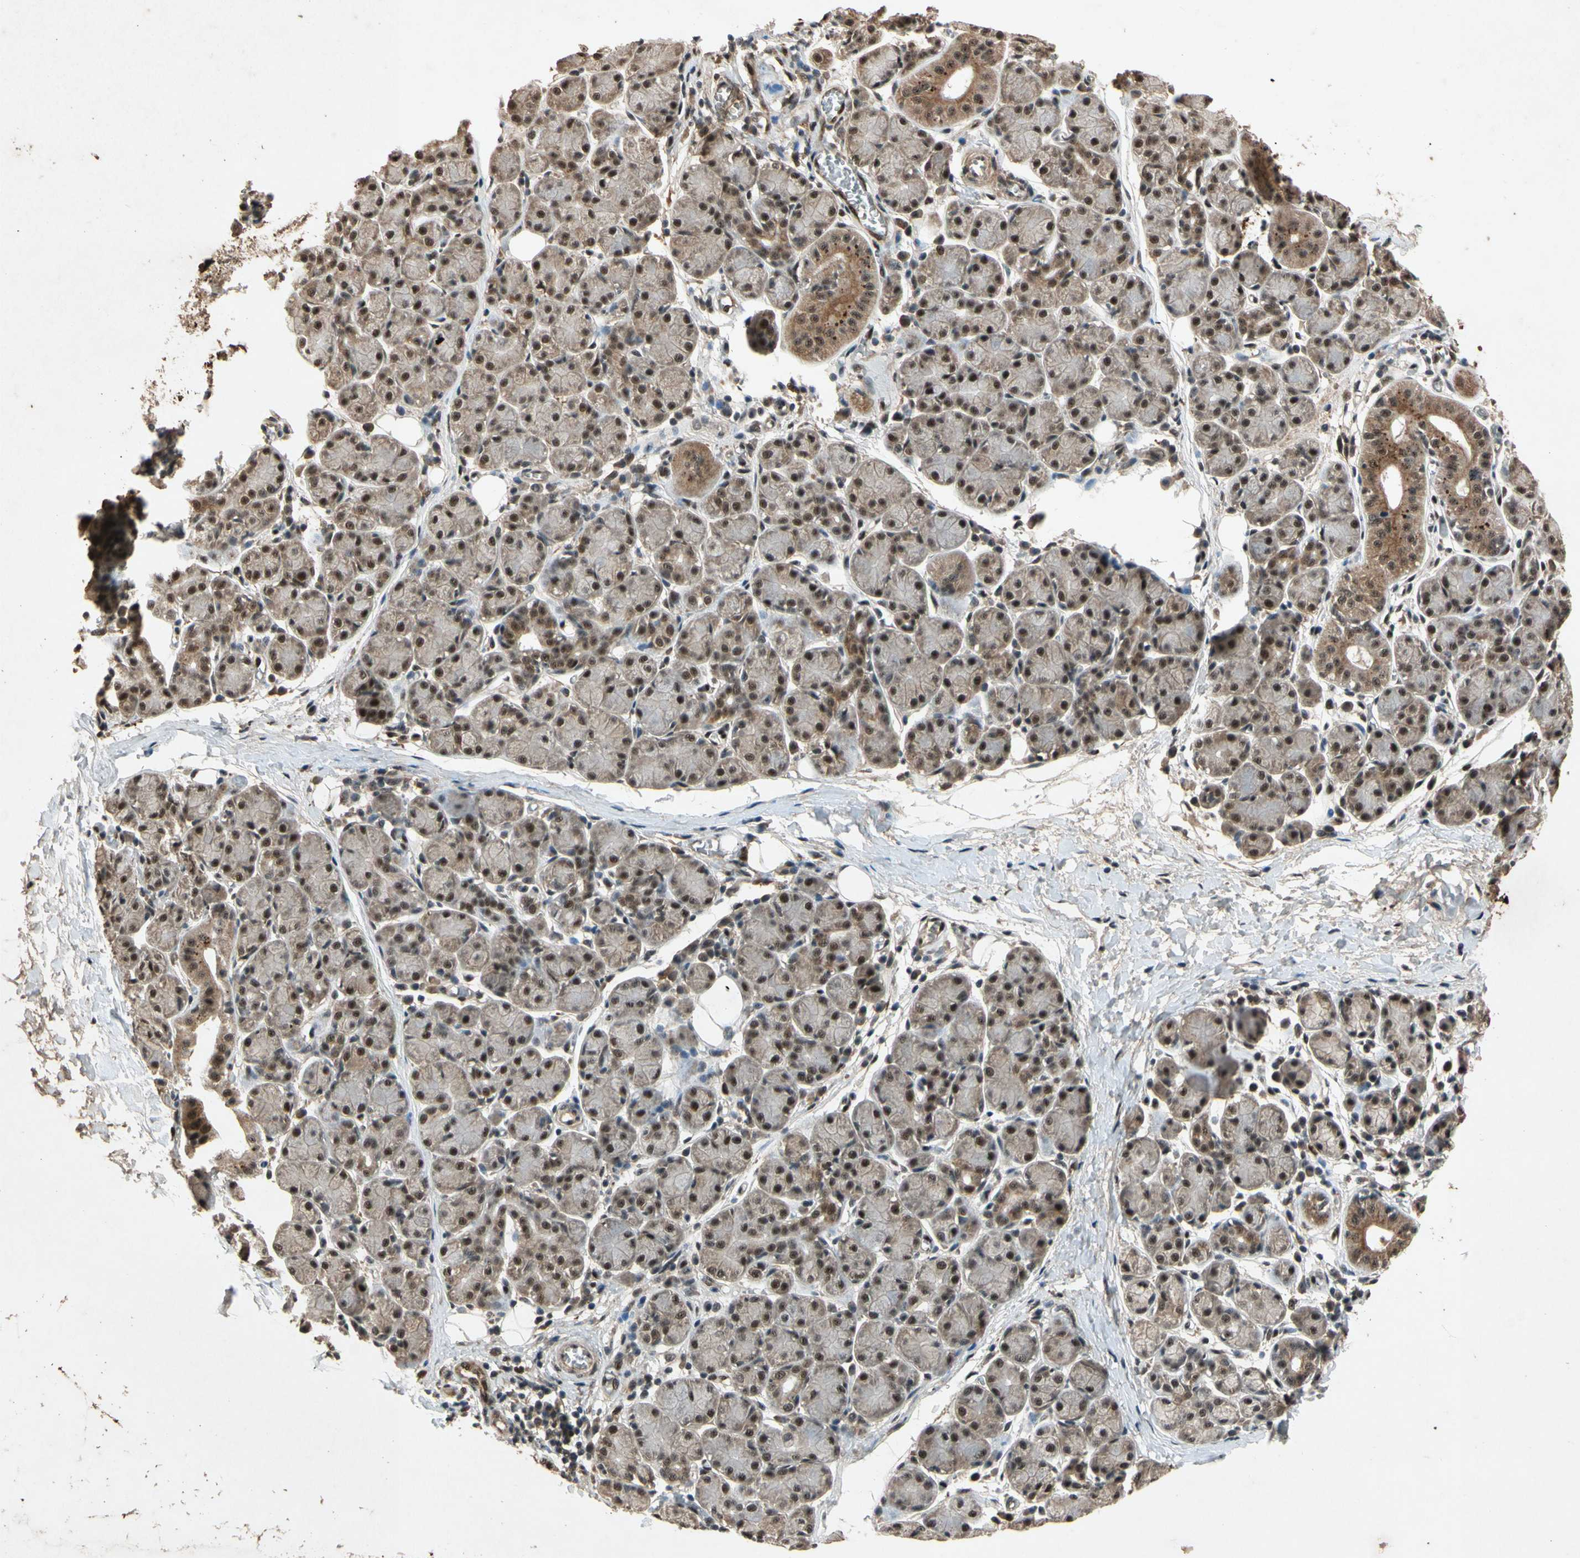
{"staining": {"intensity": "moderate", "quantity": ">75%", "location": "cytoplasmic/membranous,nuclear"}, "tissue": "salivary gland", "cell_type": "Glandular cells", "image_type": "normal", "snomed": [{"axis": "morphology", "description": "Normal tissue, NOS"}, {"axis": "morphology", "description": "Inflammation, NOS"}, {"axis": "topography", "description": "Lymph node"}, {"axis": "topography", "description": "Salivary gland"}], "caption": "Immunohistochemistry of normal salivary gland shows medium levels of moderate cytoplasmic/membranous,nuclear expression in about >75% of glandular cells.", "gene": "PML", "patient": {"sex": "male", "age": 3}}